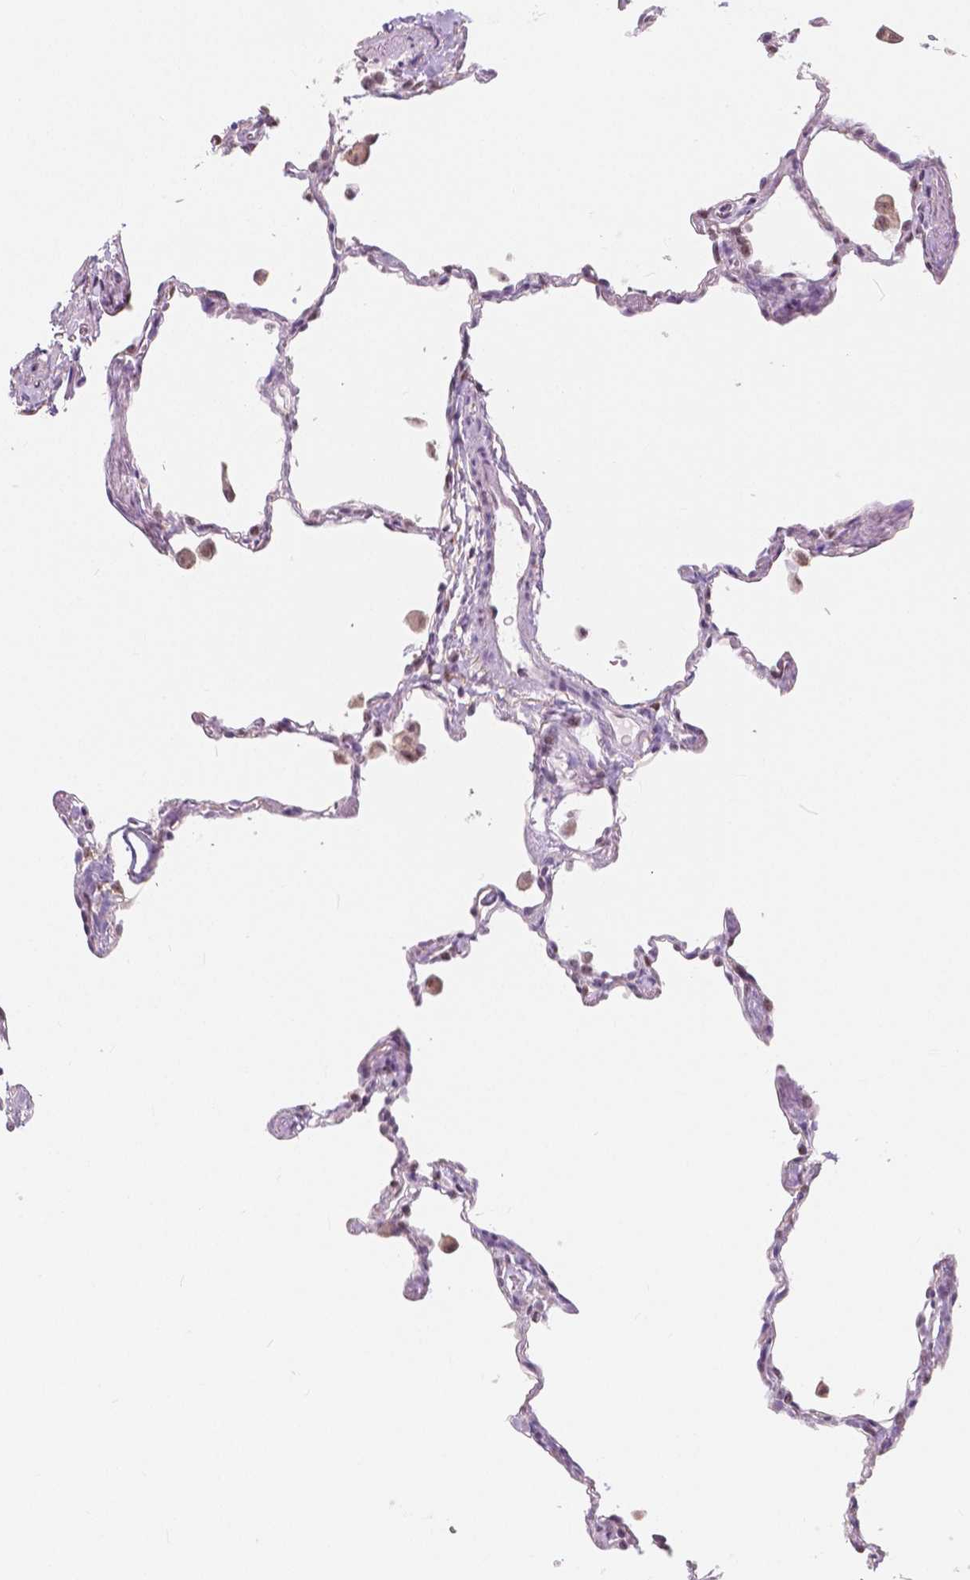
{"staining": {"intensity": "negative", "quantity": "none", "location": "none"}, "tissue": "lung", "cell_type": "Alveolar cells", "image_type": "normal", "snomed": [{"axis": "morphology", "description": "Normal tissue, NOS"}, {"axis": "topography", "description": "Lung"}], "caption": "High power microscopy histopathology image of an IHC image of unremarkable lung, revealing no significant staining in alveolar cells.", "gene": "NOLC1", "patient": {"sex": "female", "age": 47}}